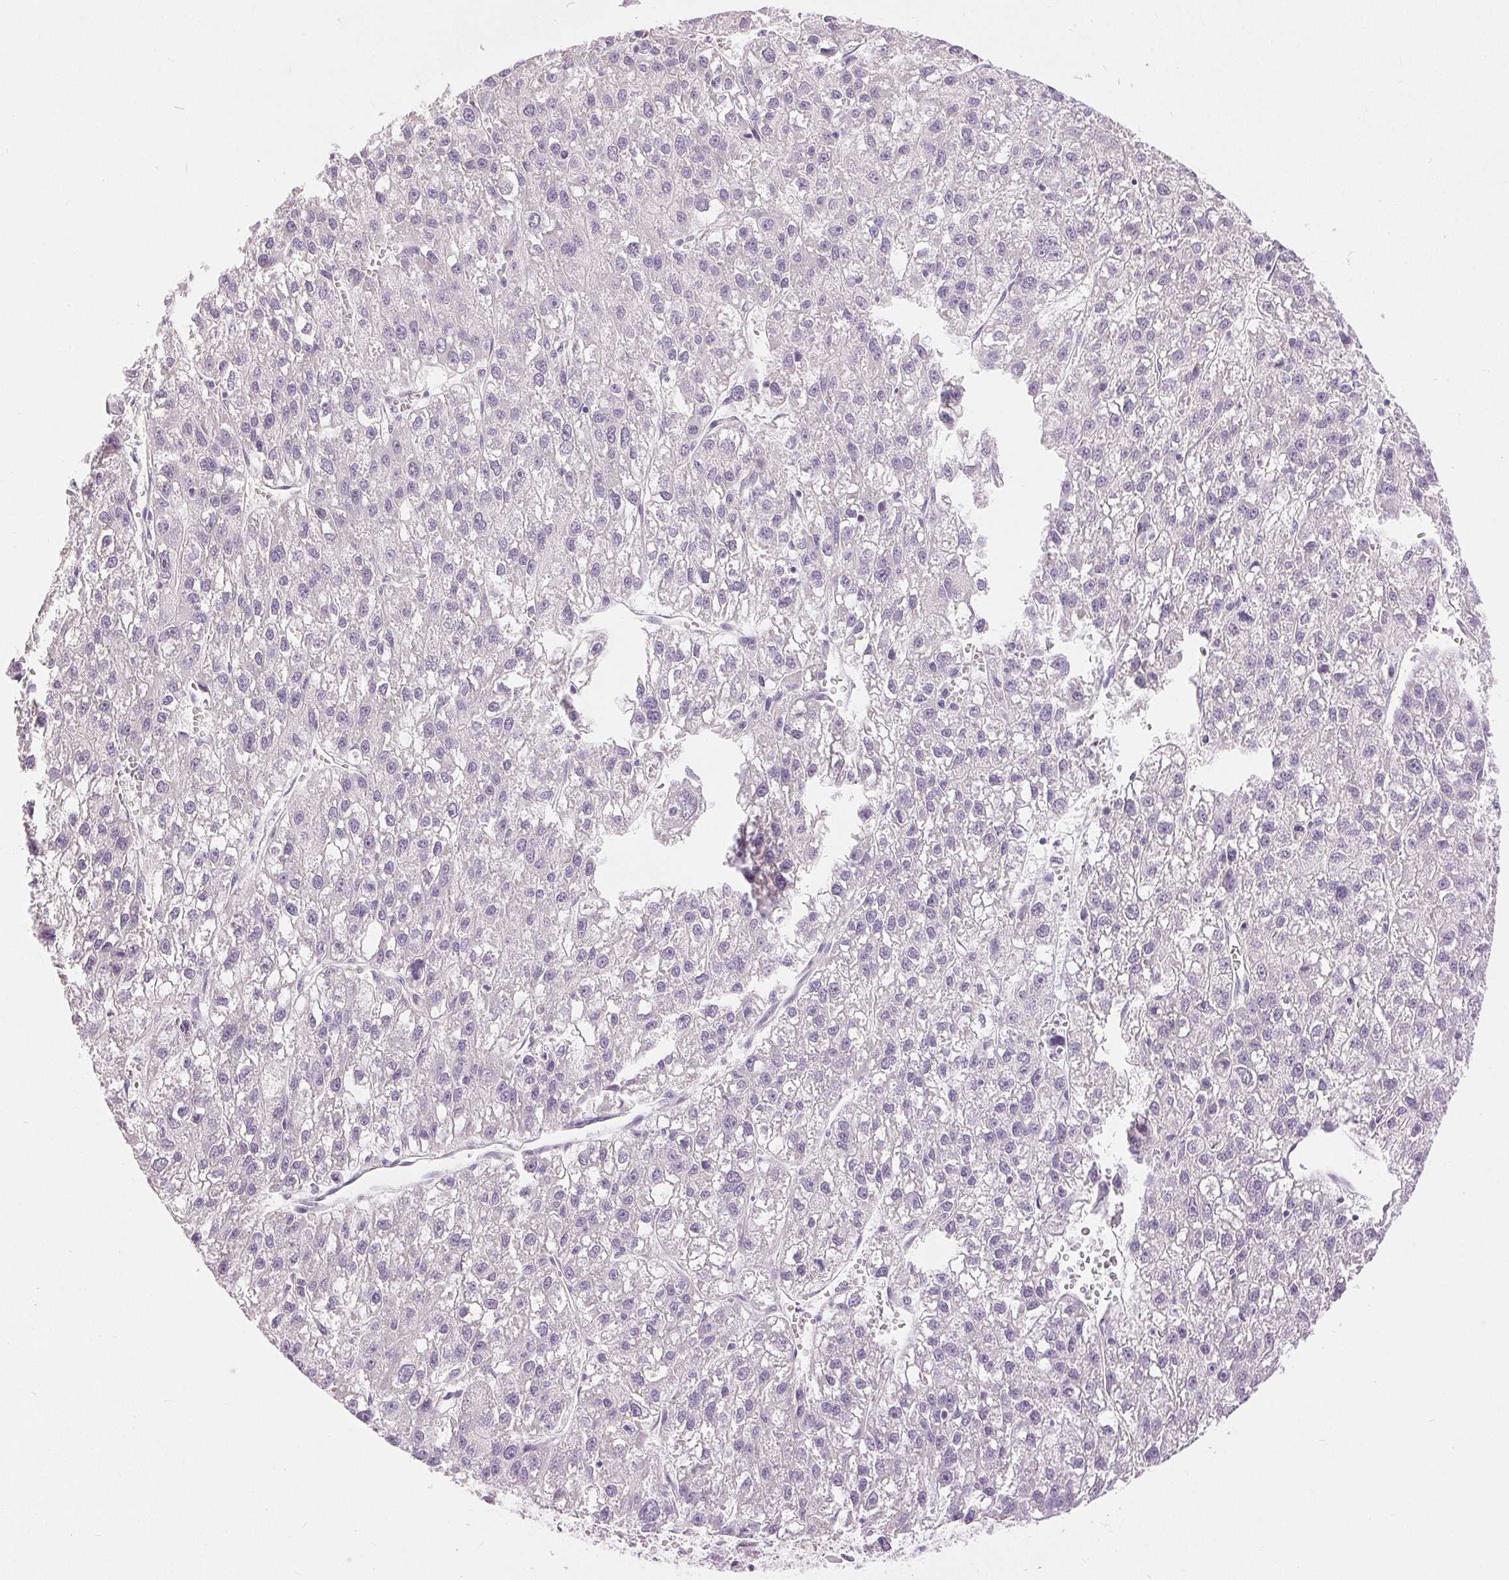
{"staining": {"intensity": "negative", "quantity": "none", "location": "none"}, "tissue": "liver cancer", "cell_type": "Tumor cells", "image_type": "cancer", "snomed": [{"axis": "morphology", "description": "Carcinoma, Hepatocellular, NOS"}, {"axis": "topography", "description": "Liver"}], "caption": "Histopathology image shows no protein expression in tumor cells of liver cancer (hepatocellular carcinoma) tissue. Nuclei are stained in blue.", "gene": "DSG3", "patient": {"sex": "female", "age": 70}}